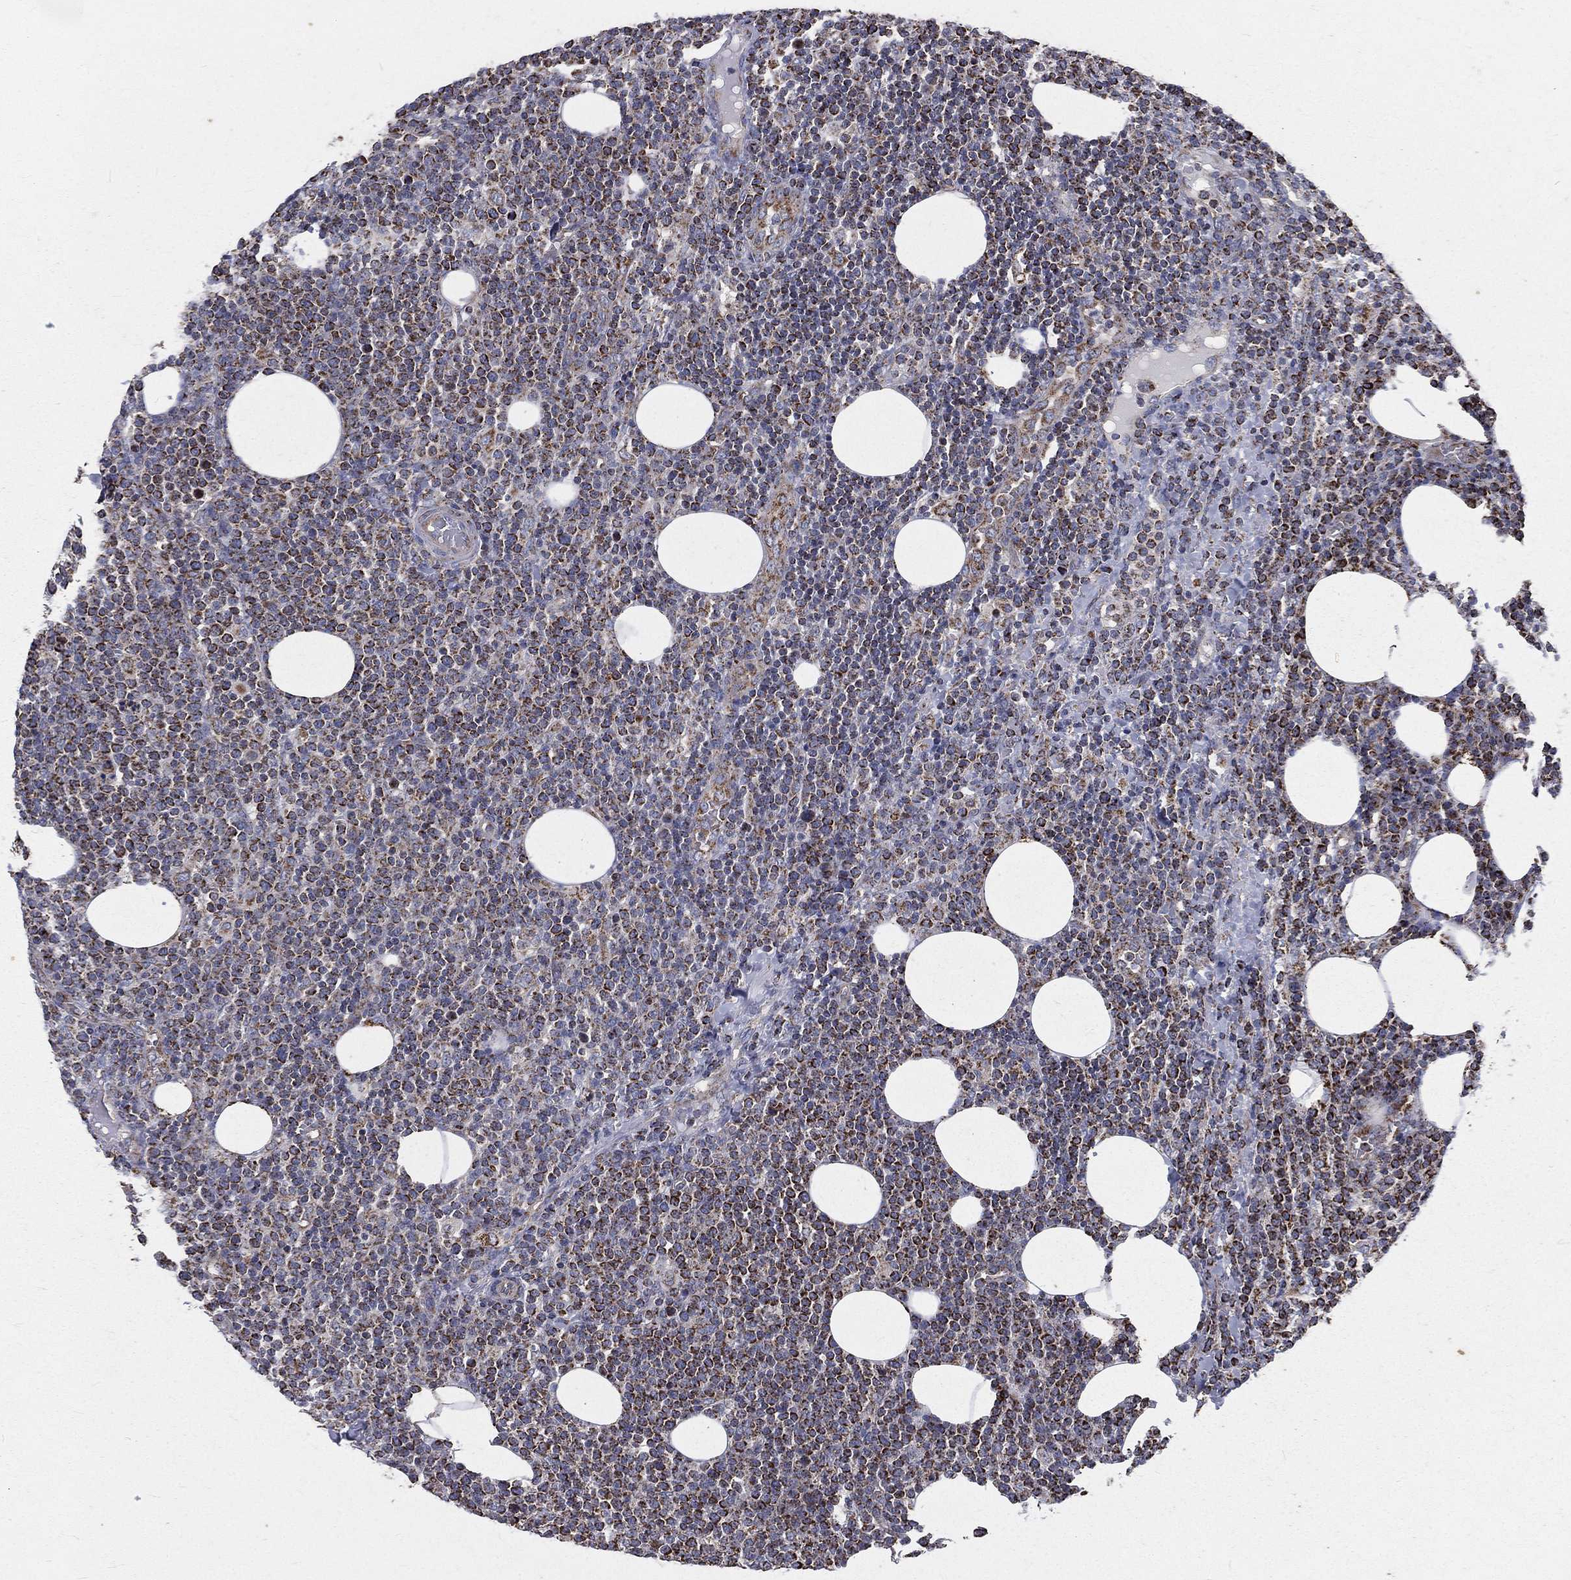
{"staining": {"intensity": "strong", "quantity": "25%-75%", "location": "cytoplasmic/membranous"}, "tissue": "lymphoma", "cell_type": "Tumor cells", "image_type": "cancer", "snomed": [{"axis": "morphology", "description": "Malignant lymphoma, non-Hodgkin's type, High grade"}, {"axis": "topography", "description": "Lymph node"}], "caption": "A micrograph of lymphoma stained for a protein displays strong cytoplasmic/membranous brown staining in tumor cells.", "gene": "HADH", "patient": {"sex": "male", "age": 61}}